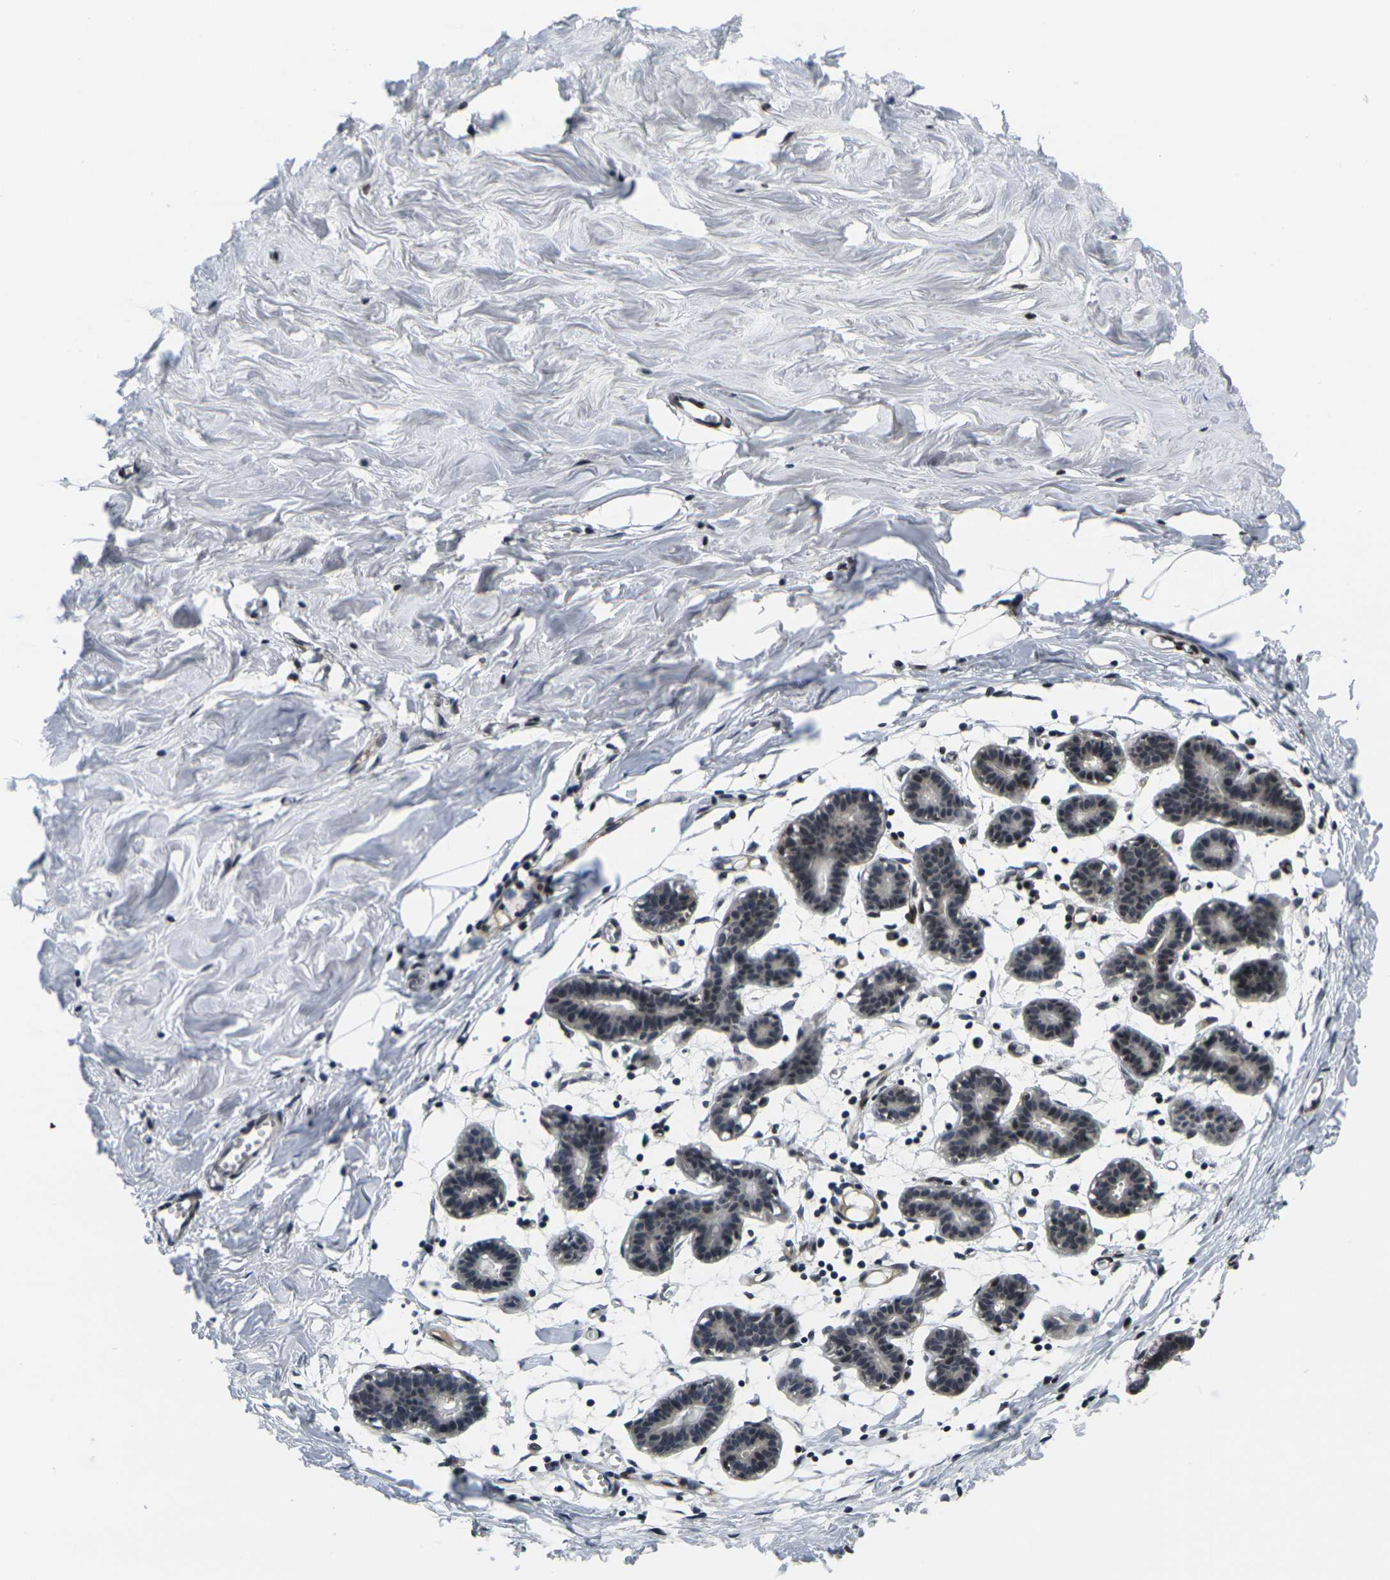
{"staining": {"intensity": "negative", "quantity": "none", "location": "none"}, "tissue": "breast", "cell_type": "Adipocytes", "image_type": "normal", "snomed": [{"axis": "morphology", "description": "Normal tissue, NOS"}, {"axis": "topography", "description": "Breast"}], "caption": "IHC of benign breast demonstrates no positivity in adipocytes. Brightfield microscopy of IHC stained with DAB (3,3'-diaminobenzidine) (brown) and hematoxylin (blue), captured at high magnification.", "gene": "H1", "patient": {"sex": "female", "age": 27}}